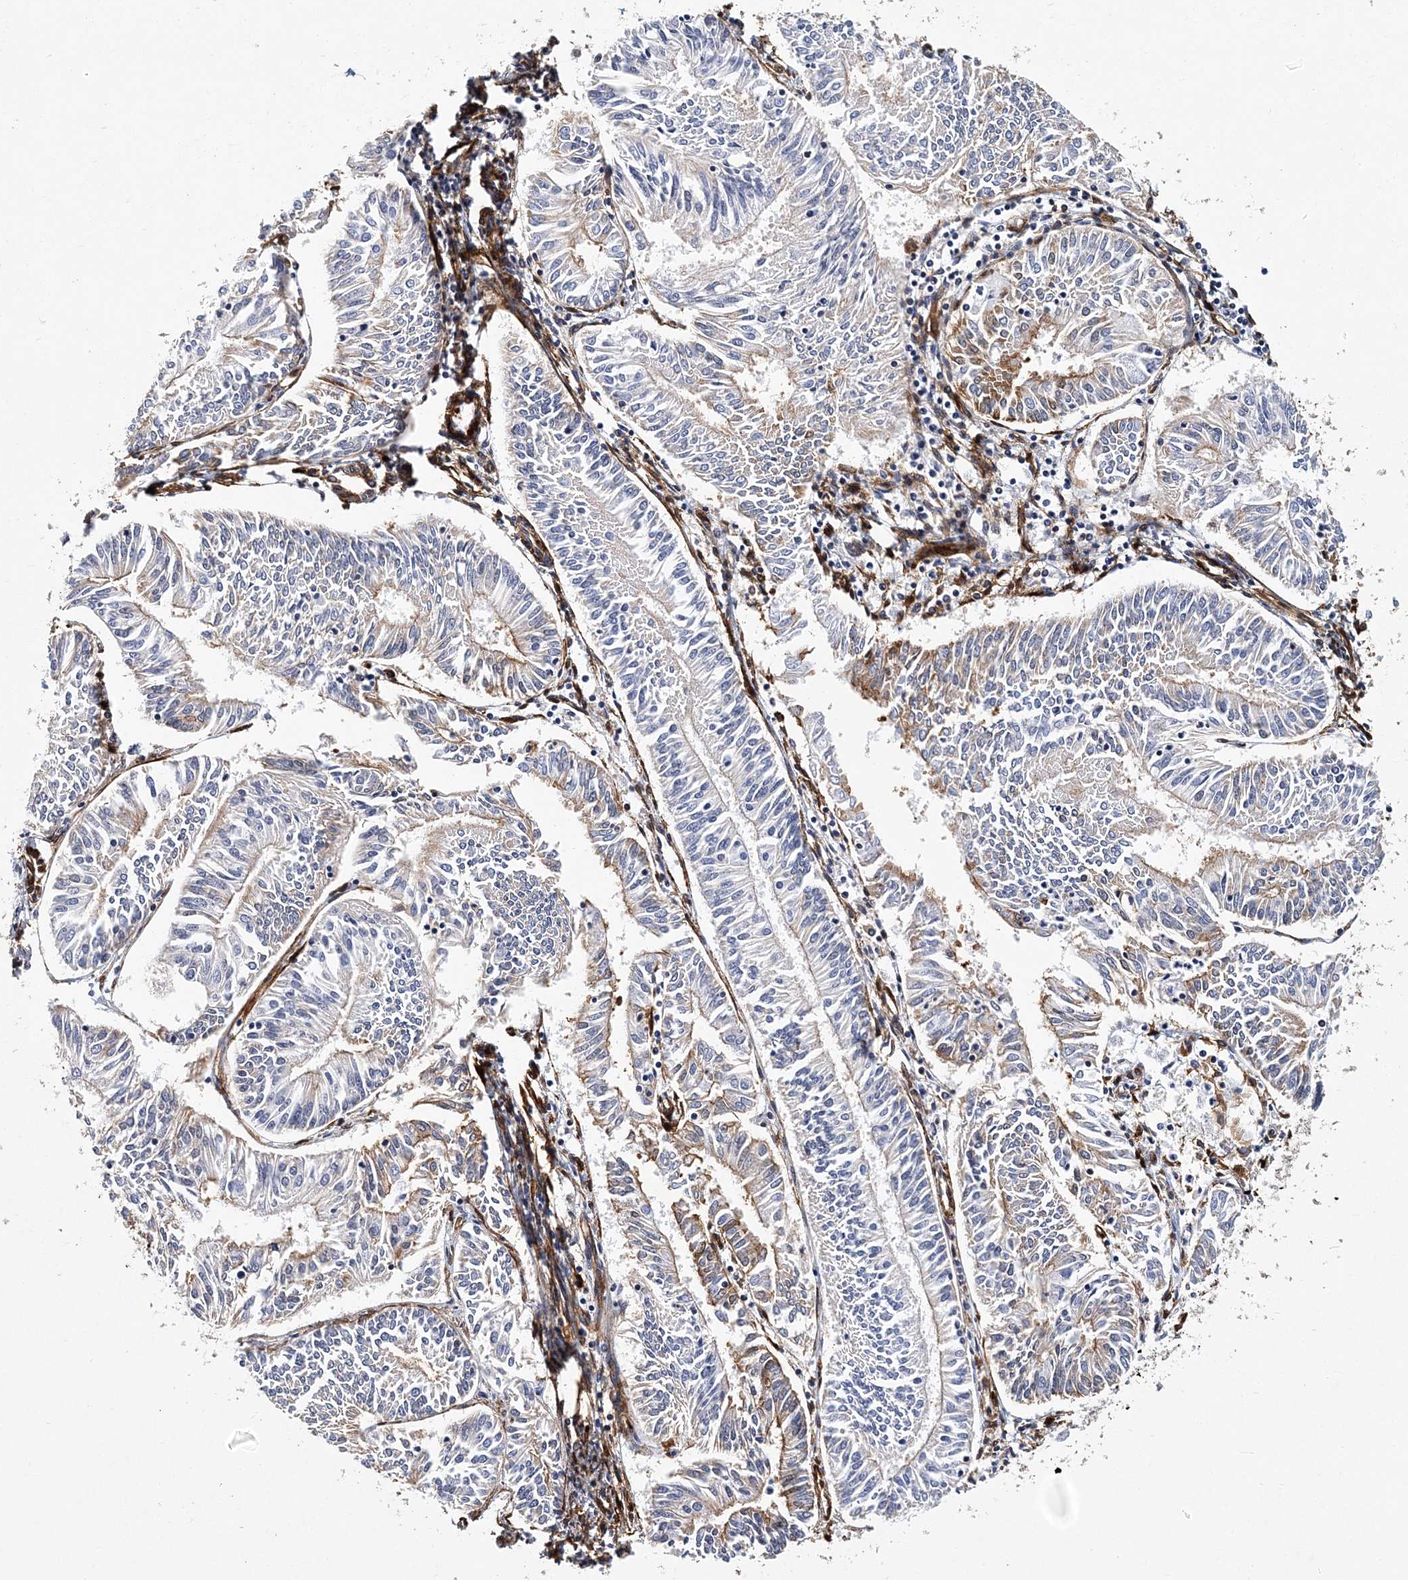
{"staining": {"intensity": "moderate", "quantity": "<25%", "location": "cytoplasmic/membranous"}, "tissue": "endometrial cancer", "cell_type": "Tumor cells", "image_type": "cancer", "snomed": [{"axis": "morphology", "description": "Adenocarcinoma, NOS"}, {"axis": "topography", "description": "Endometrium"}], "caption": "Adenocarcinoma (endometrial) stained for a protein shows moderate cytoplasmic/membranous positivity in tumor cells. (IHC, brightfield microscopy, high magnification).", "gene": "ITGA2B", "patient": {"sex": "female", "age": 58}}